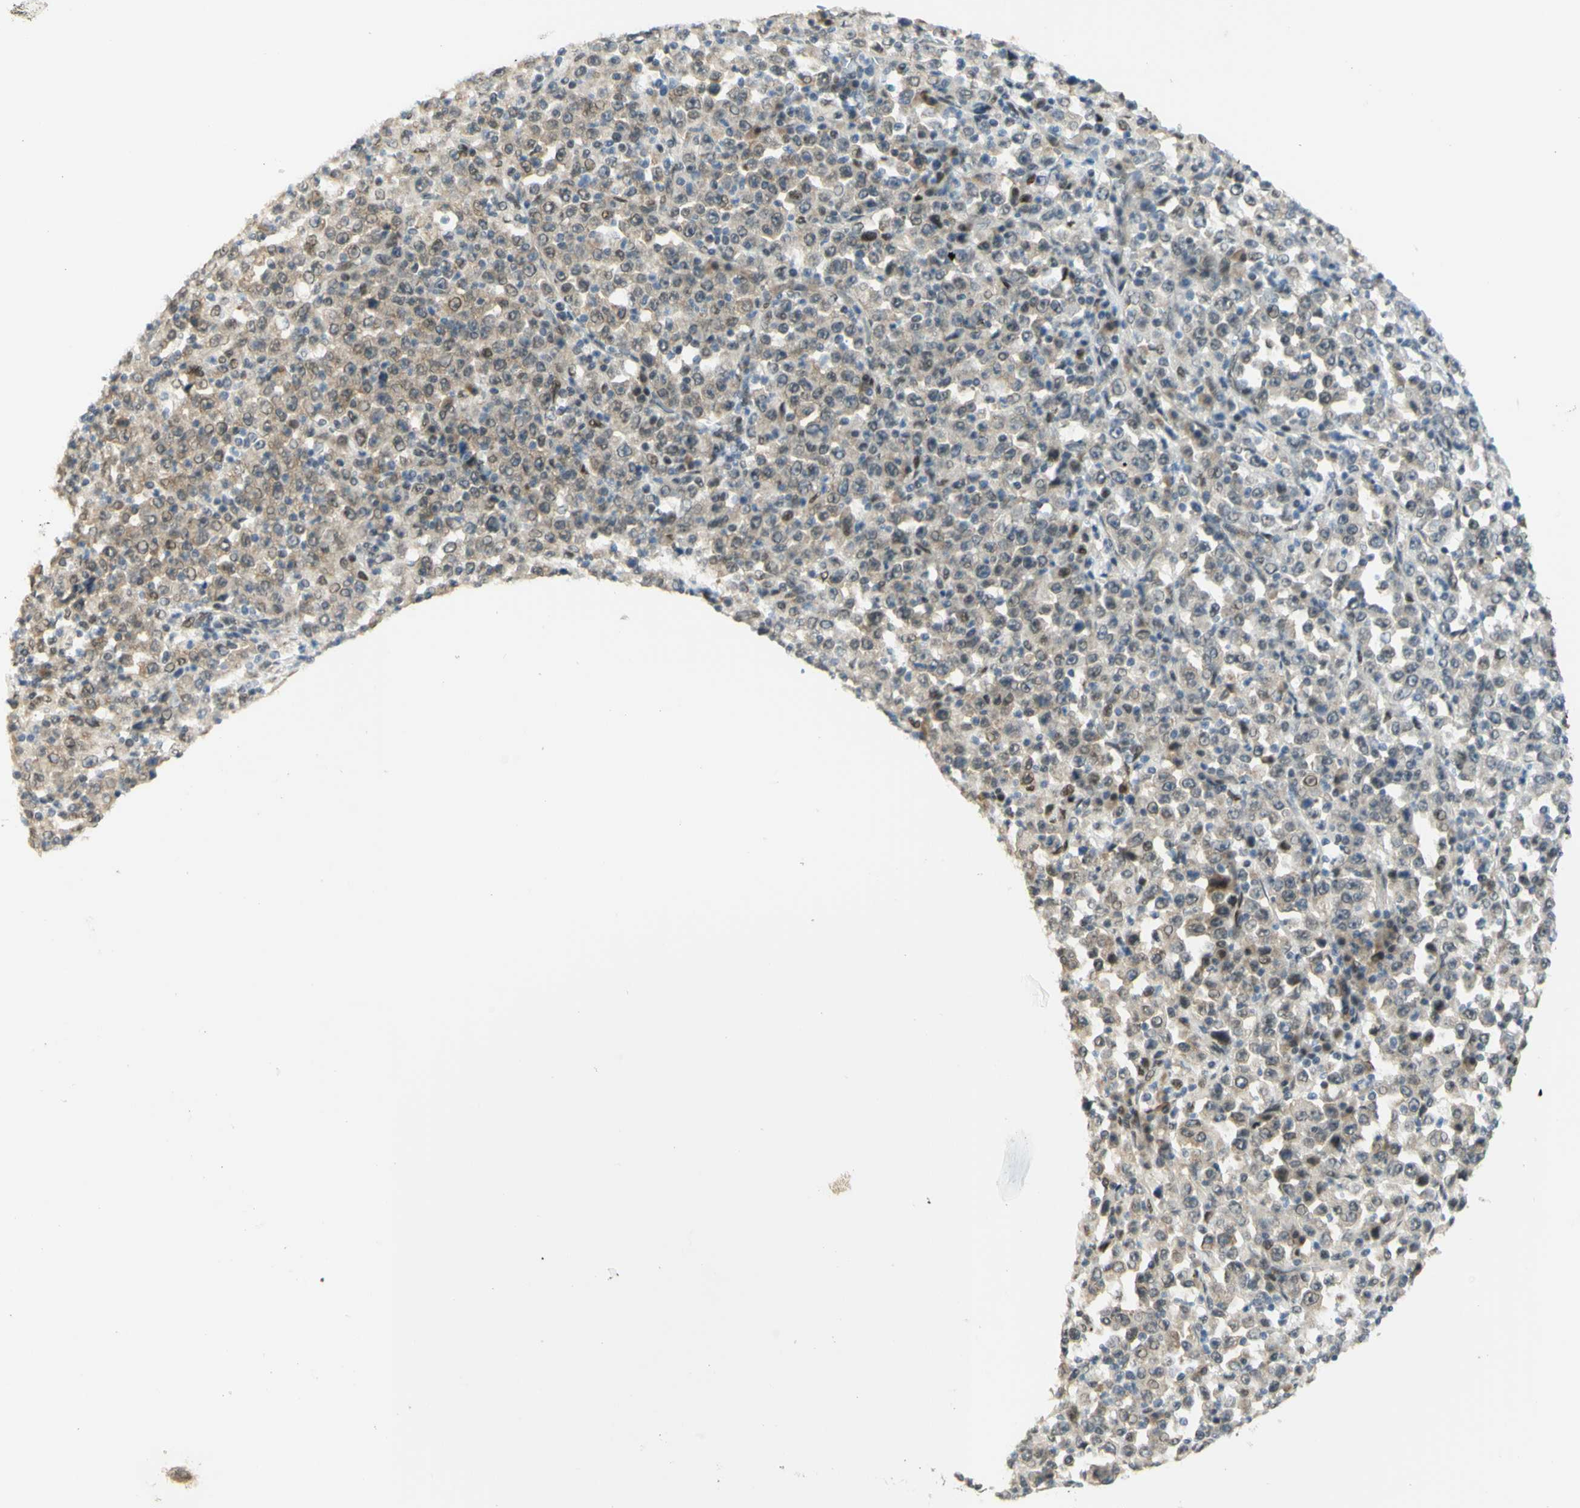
{"staining": {"intensity": "weak", "quantity": "25%-75%", "location": "nuclear"}, "tissue": "stomach cancer", "cell_type": "Tumor cells", "image_type": "cancer", "snomed": [{"axis": "morphology", "description": "Normal tissue, NOS"}, {"axis": "morphology", "description": "Adenocarcinoma, NOS"}, {"axis": "topography", "description": "Stomach, upper"}, {"axis": "topography", "description": "Stomach"}], "caption": "IHC photomicrograph of neoplastic tissue: stomach cancer stained using immunohistochemistry reveals low levels of weak protein expression localized specifically in the nuclear of tumor cells, appearing as a nuclear brown color.", "gene": "DDX1", "patient": {"sex": "male", "age": 59}}